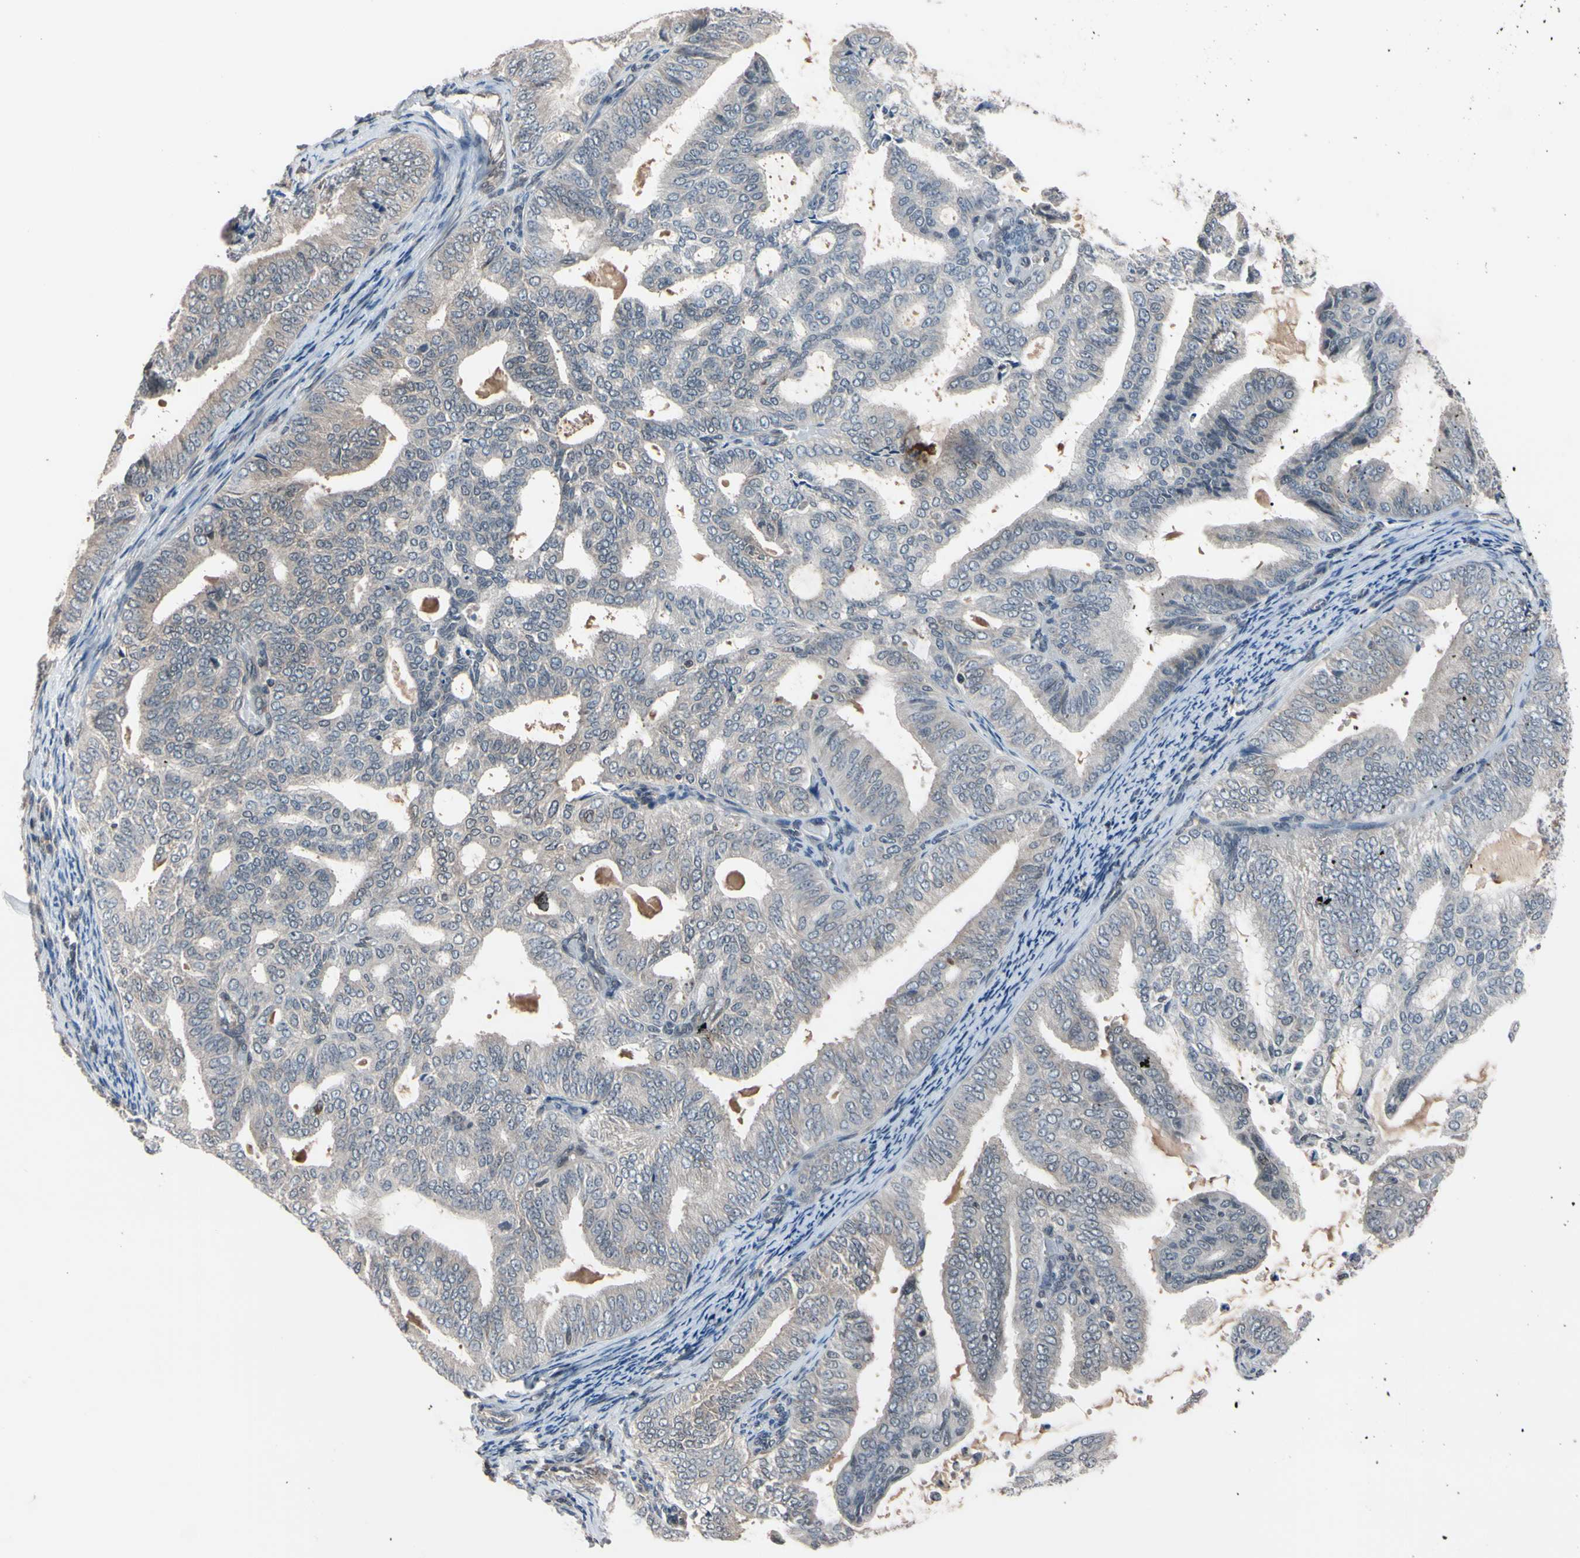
{"staining": {"intensity": "weak", "quantity": ">75%", "location": "cytoplasmic/membranous"}, "tissue": "endometrial cancer", "cell_type": "Tumor cells", "image_type": "cancer", "snomed": [{"axis": "morphology", "description": "Adenocarcinoma, NOS"}, {"axis": "topography", "description": "Endometrium"}], "caption": "Human endometrial cancer stained with a brown dye demonstrates weak cytoplasmic/membranous positive expression in about >75% of tumor cells.", "gene": "UBE2I", "patient": {"sex": "female", "age": 58}}